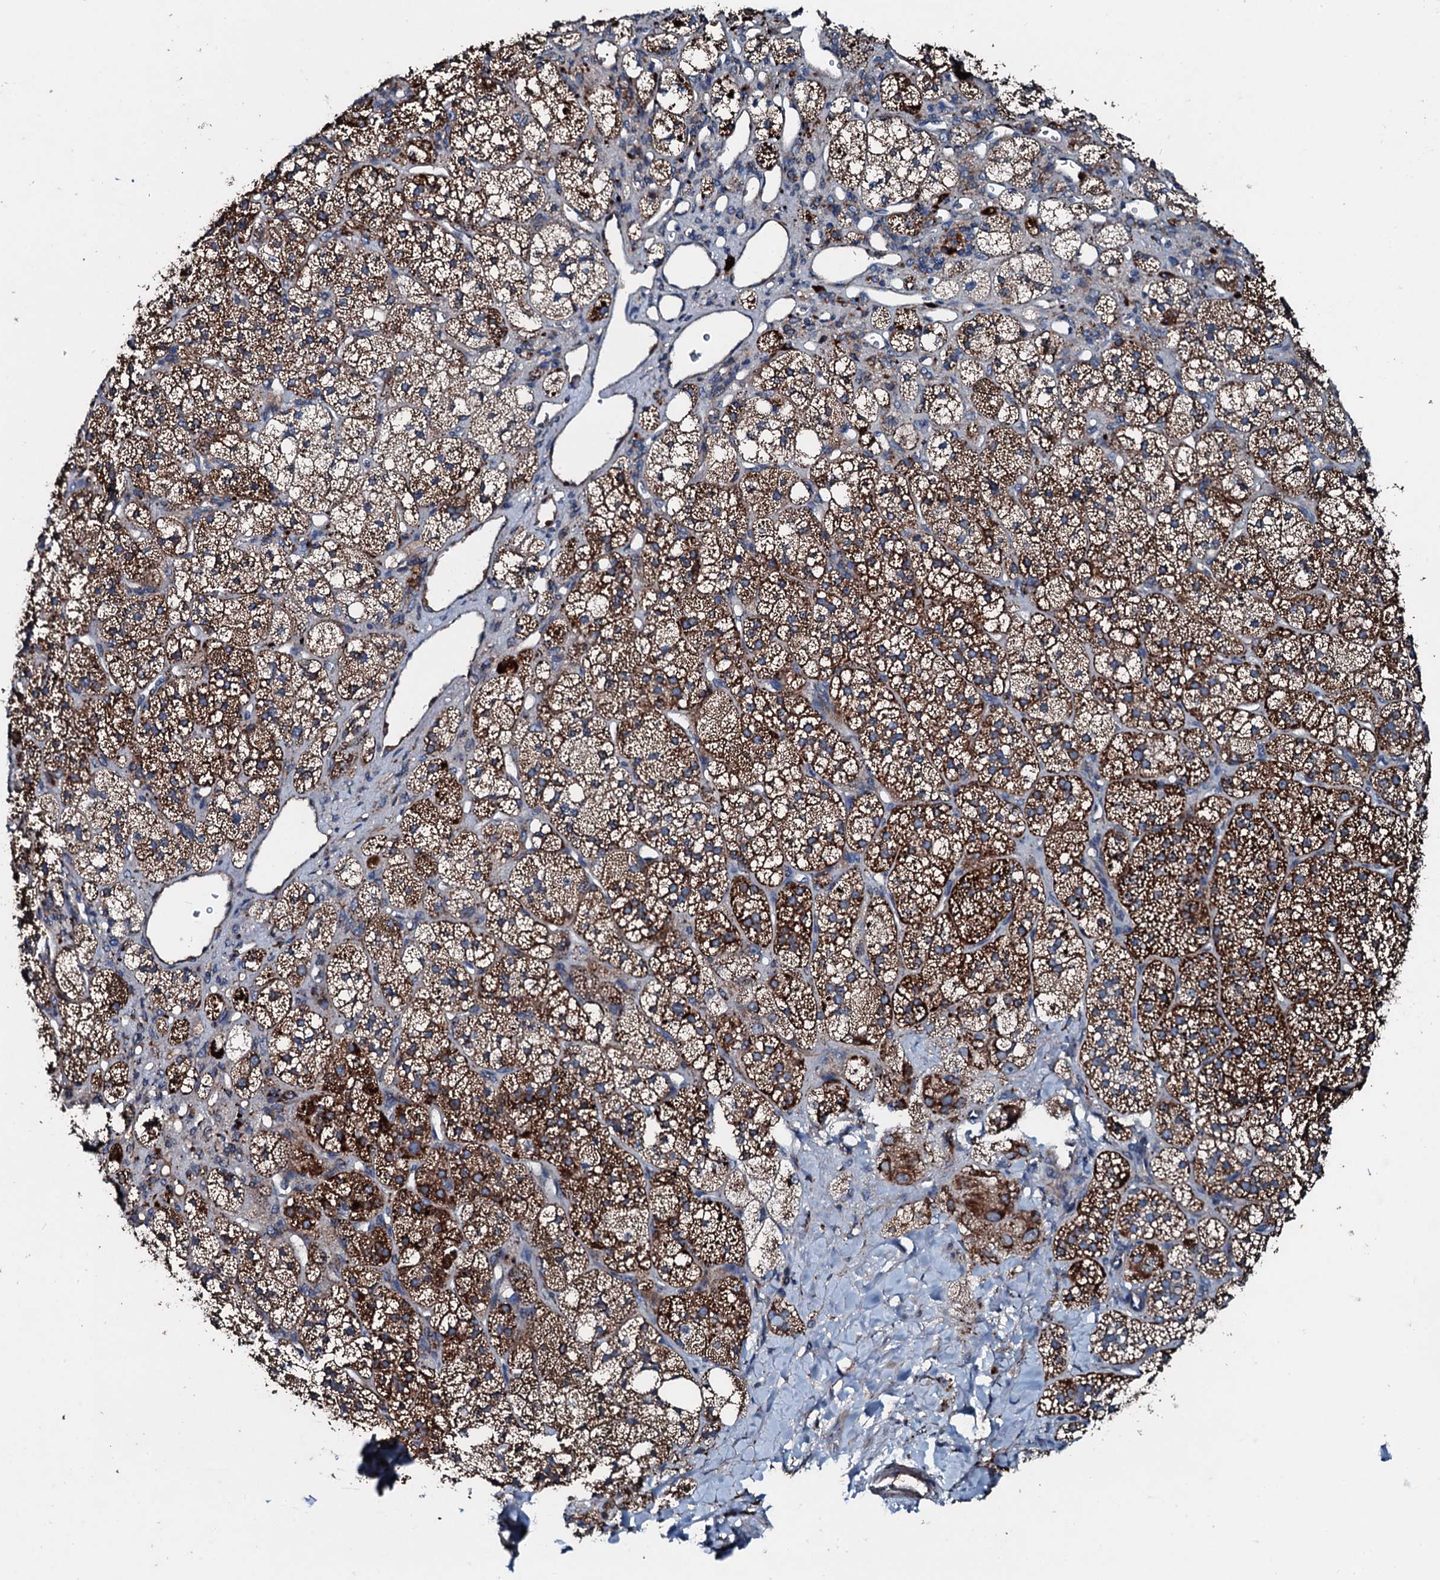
{"staining": {"intensity": "strong", "quantity": "25%-75%", "location": "cytoplasmic/membranous"}, "tissue": "adrenal gland", "cell_type": "Glandular cells", "image_type": "normal", "snomed": [{"axis": "morphology", "description": "Normal tissue, NOS"}, {"axis": "topography", "description": "Adrenal gland"}], "caption": "Protein analysis of unremarkable adrenal gland demonstrates strong cytoplasmic/membranous staining in about 25%-75% of glandular cells.", "gene": "ACSS3", "patient": {"sex": "male", "age": 61}}